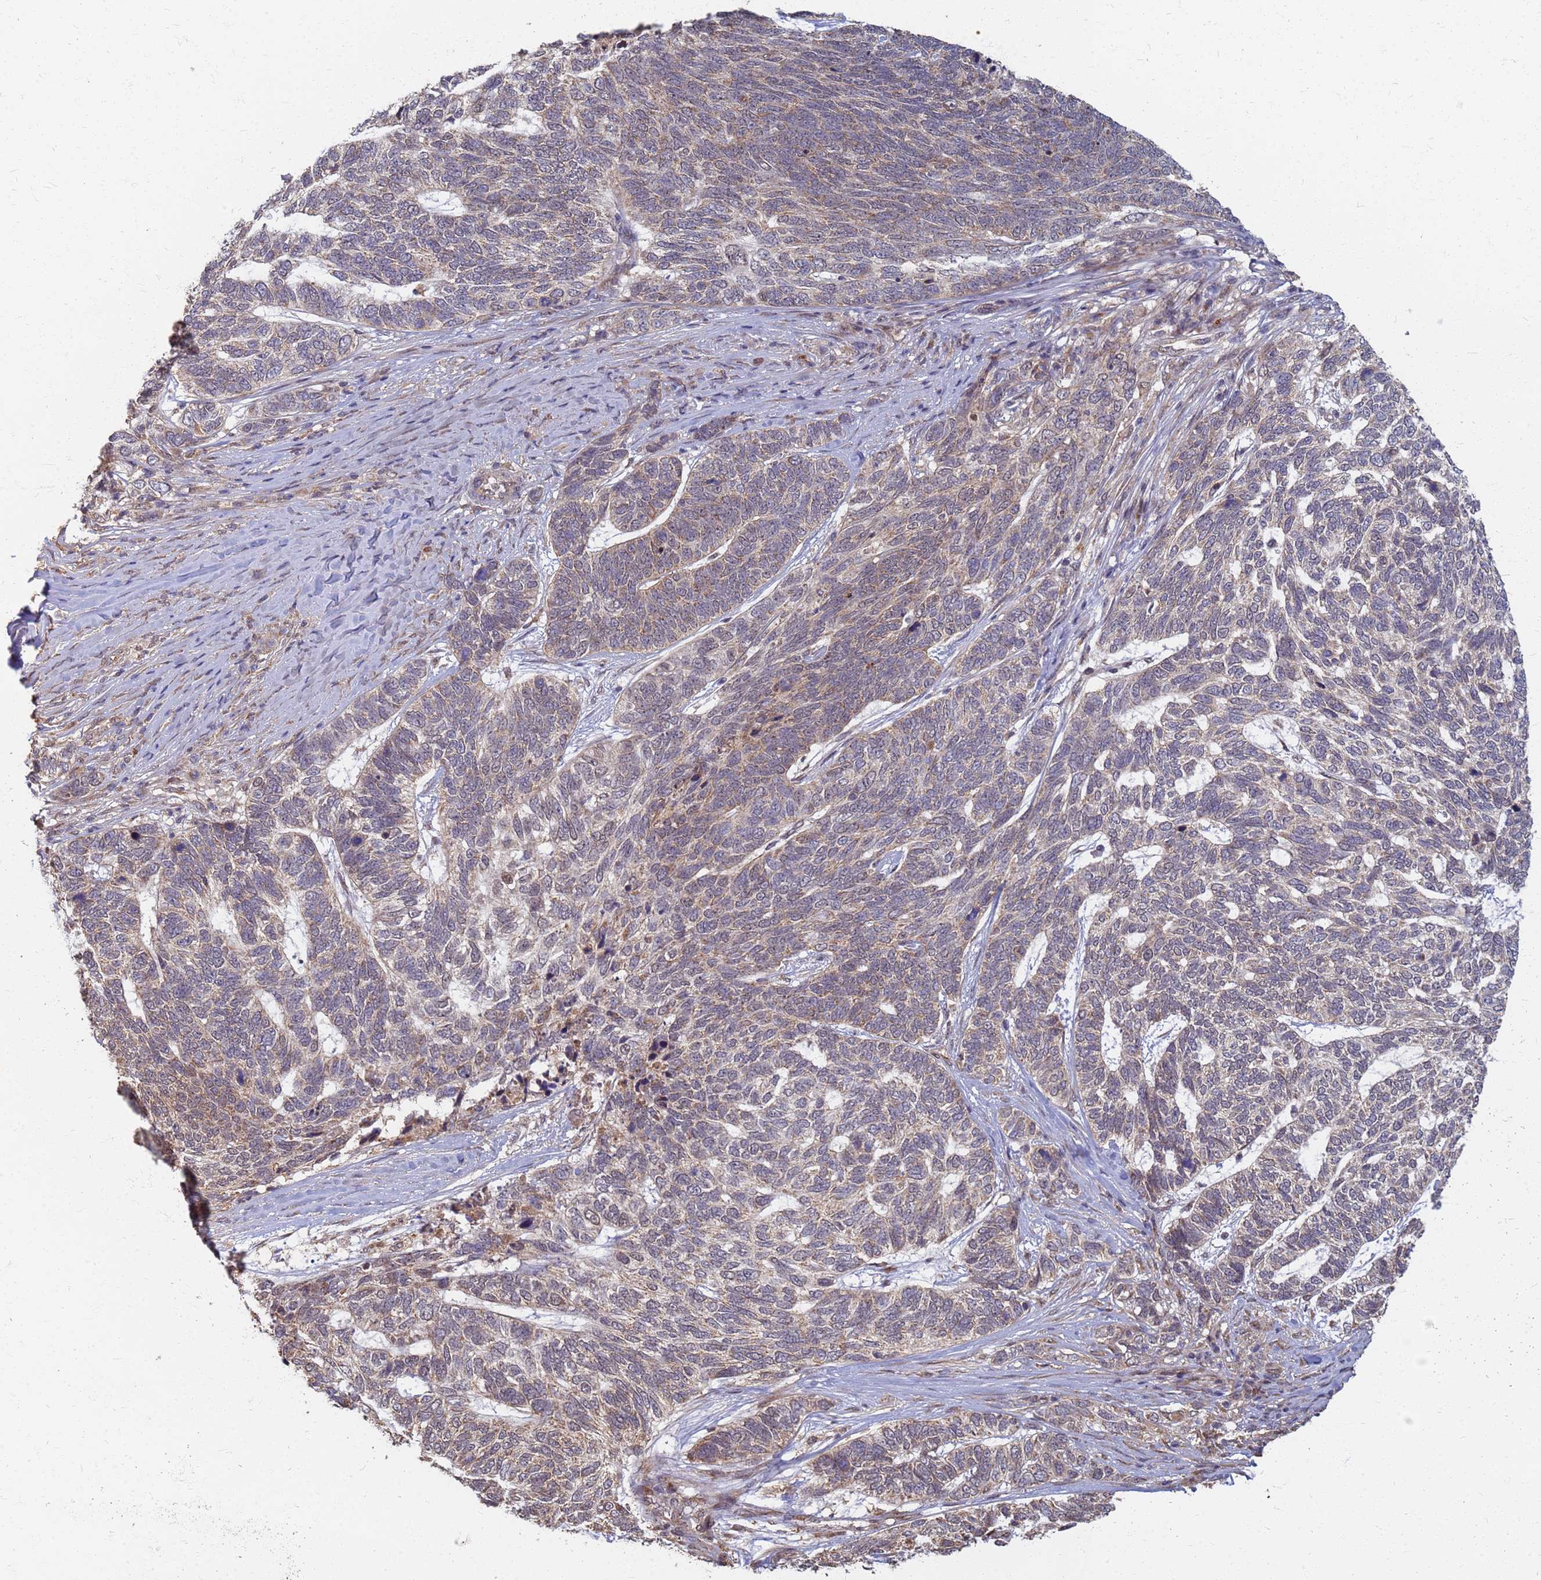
{"staining": {"intensity": "weak", "quantity": "25%-75%", "location": "cytoplasmic/membranous"}, "tissue": "skin cancer", "cell_type": "Tumor cells", "image_type": "cancer", "snomed": [{"axis": "morphology", "description": "Basal cell carcinoma"}, {"axis": "topography", "description": "Skin"}], "caption": "The photomicrograph demonstrates a brown stain indicating the presence of a protein in the cytoplasmic/membranous of tumor cells in skin cancer. (Brightfield microscopy of DAB IHC at high magnification).", "gene": "ITGB4", "patient": {"sex": "female", "age": 65}}